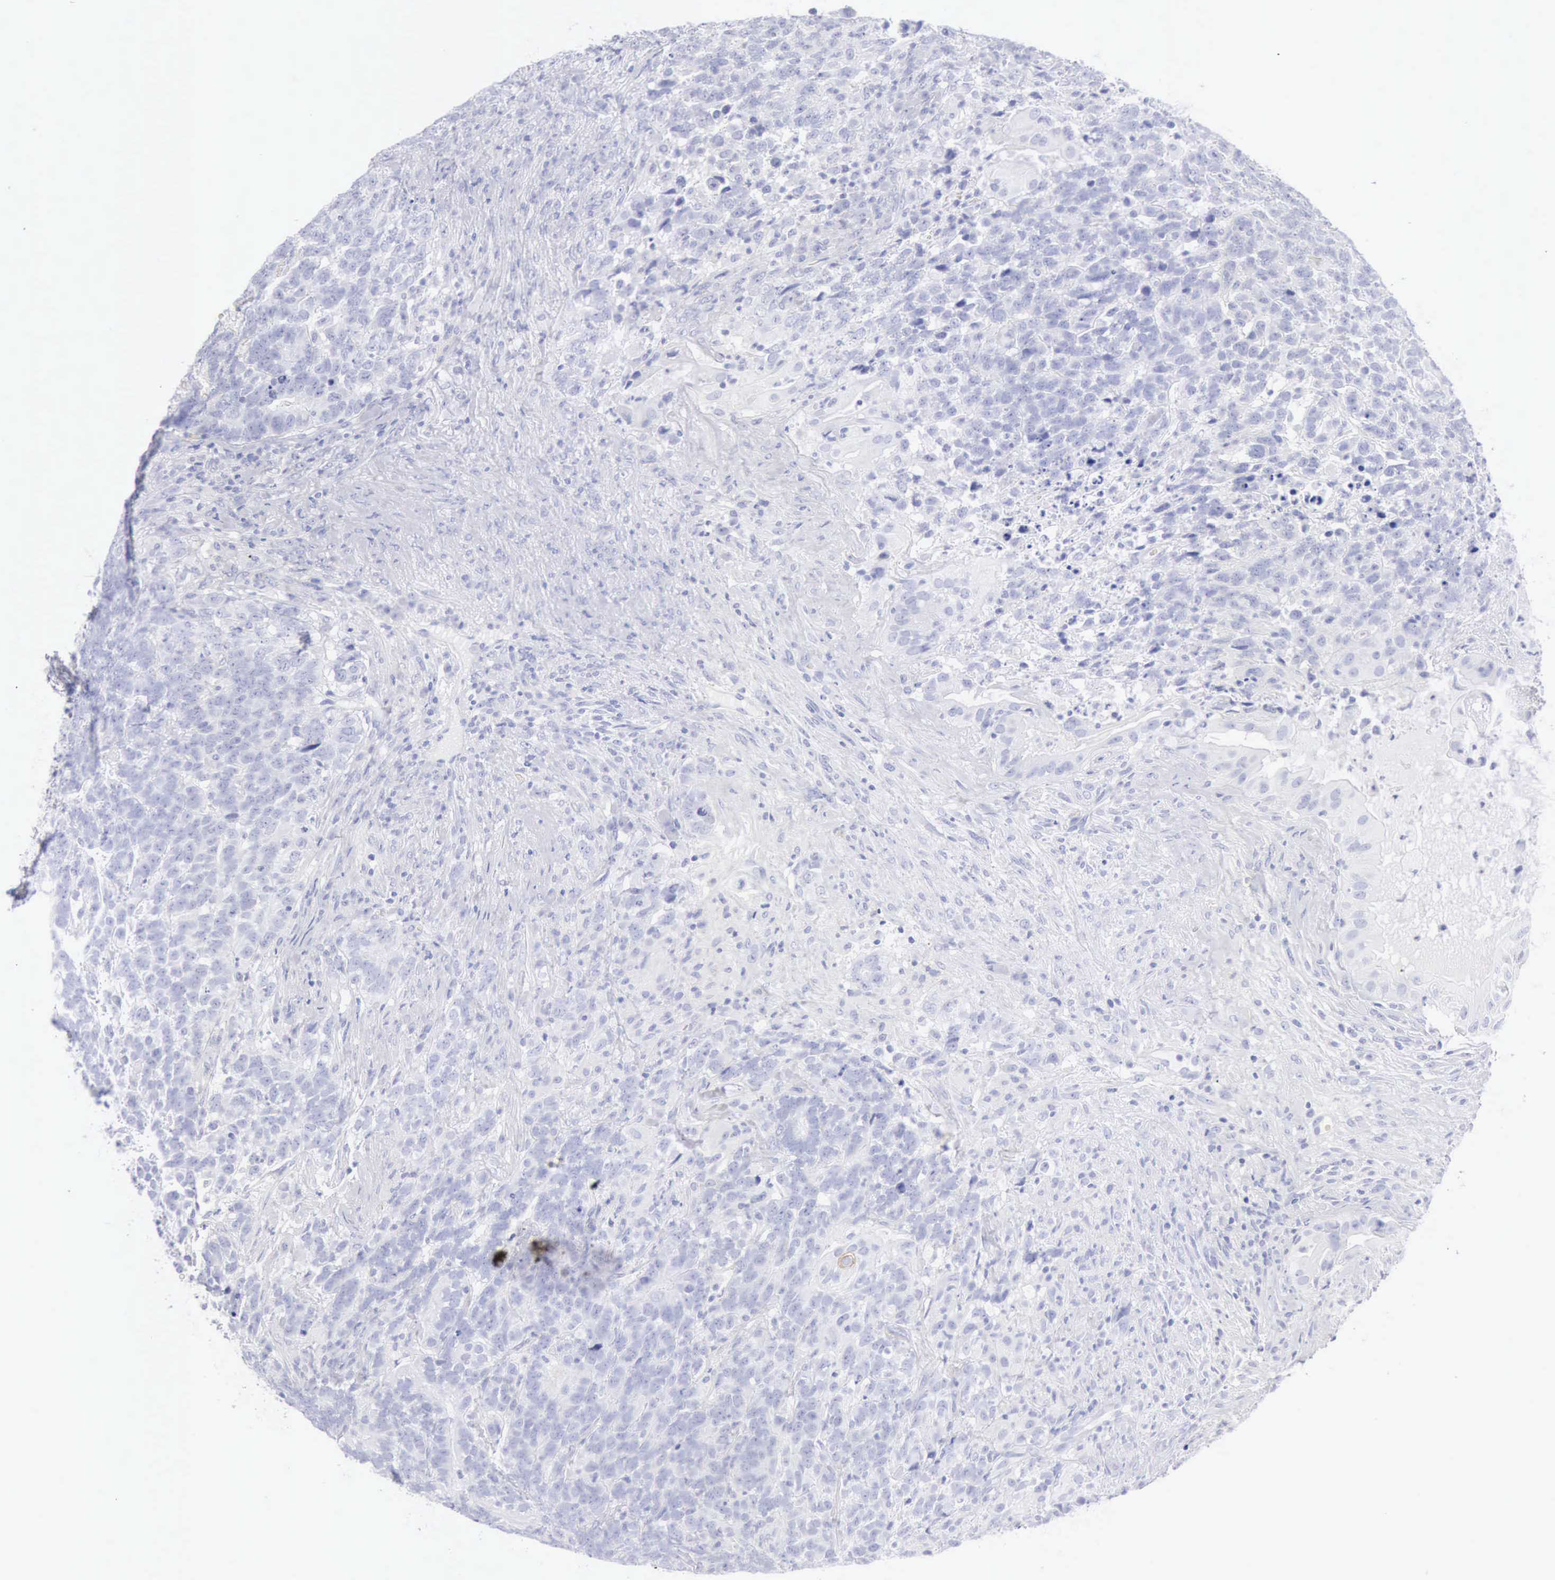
{"staining": {"intensity": "negative", "quantity": "none", "location": "none"}, "tissue": "testis cancer", "cell_type": "Tumor cells", "image_type": "cancer", "snomed": [{"axis": "morphology", "description": "Carcinoma, Embryonal, NOS"}, {"axis": "topography", "description": "Testis"}], "caption": "High power microscopy histopathology image of an immunohistochemistry image of testis embryonal carcinoma, revealing no significant positivity in tumor cells.", "gene": "KRT10", "patient": {"sex": "male", "age": 26}}